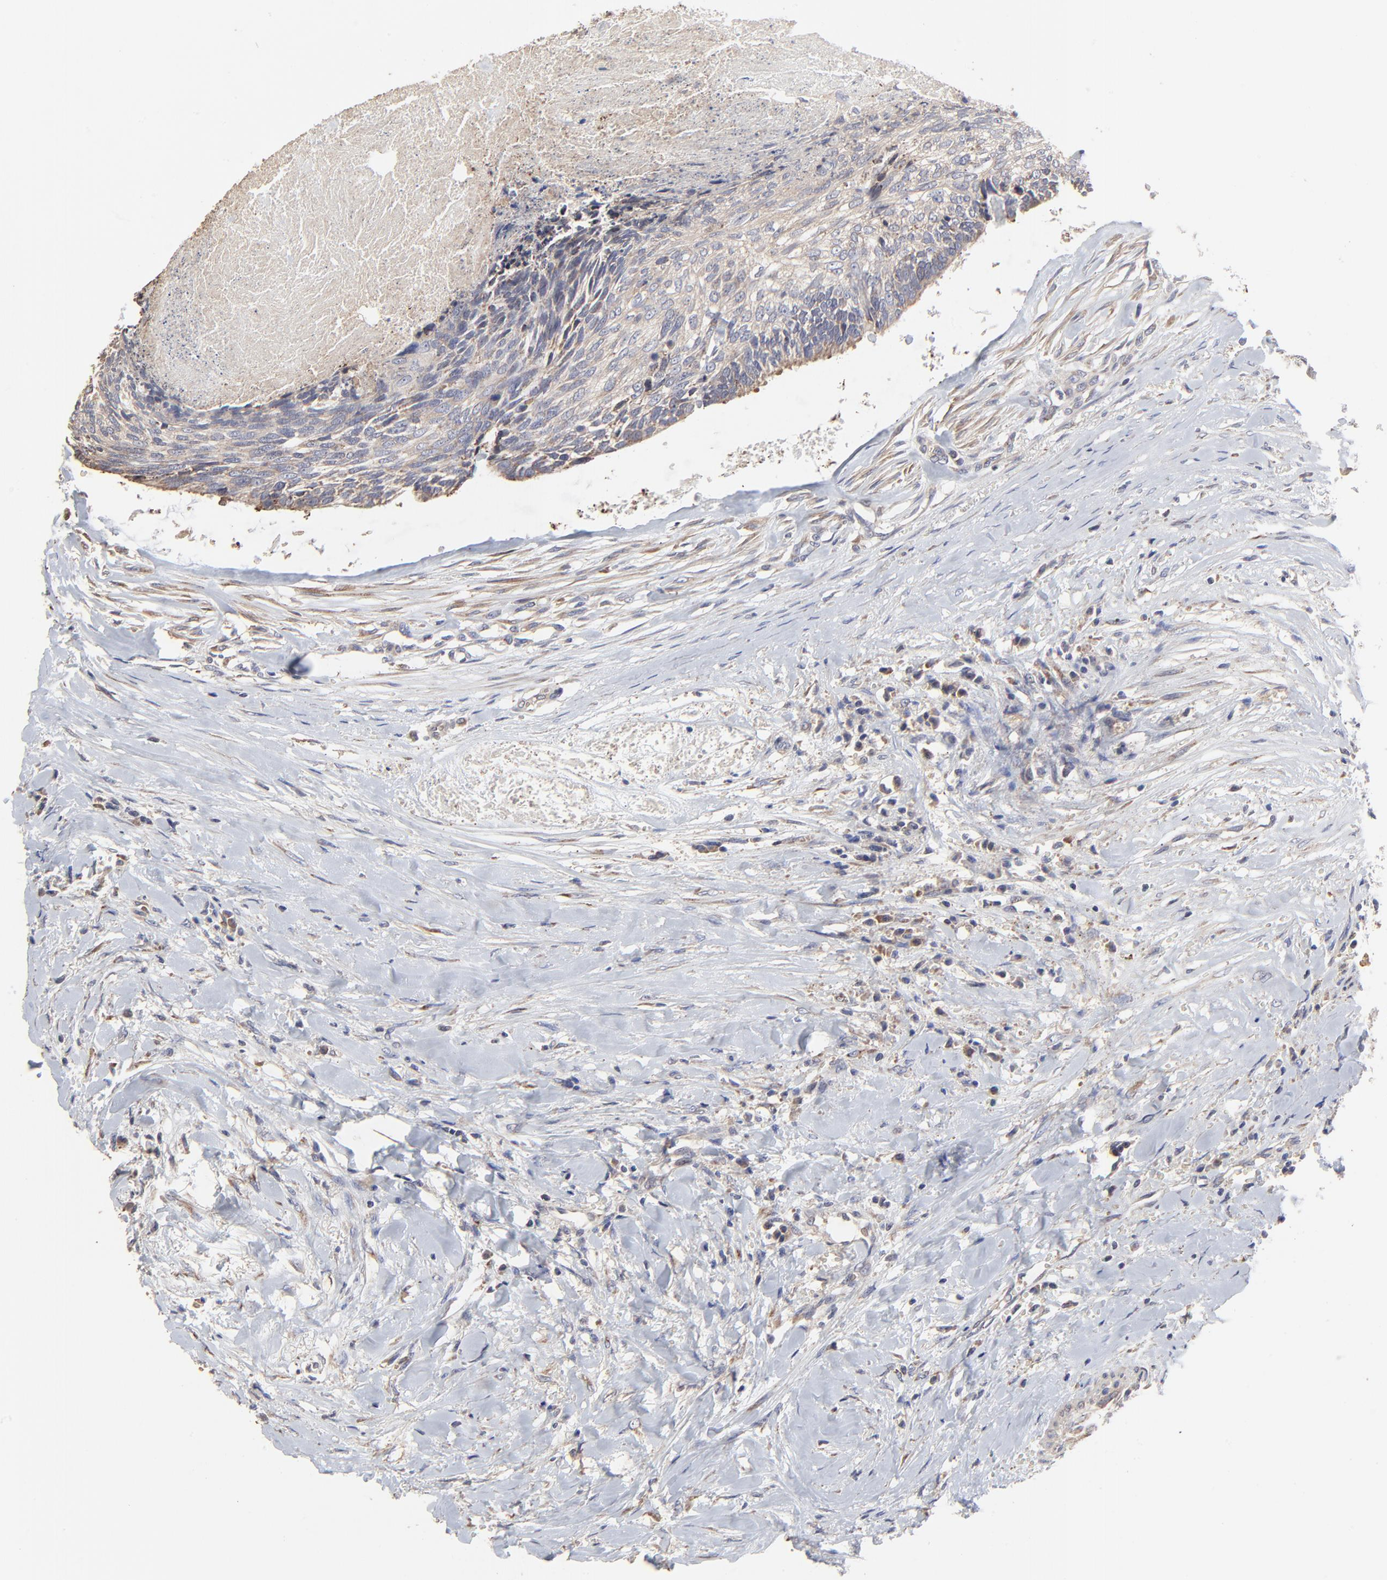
{"staining": {"intensity": "moderate", "quantity": "25%-75%", "location": "cytoplasmic/membranous"}, "tissue": "head and neck cancer", "cell_type": "Tumor cells", "image_type": "cancer", "snomed": [{"axis": "morphology", "description": "Squamous cell carcinoma, NOS"}, {"axis": "topography", "description": "Salivary gland"}, {"axis": "topography", "description": "Head-Neck"}], "caption": "Moderate cytoplasmic/membranous protein positivity is identified in approximately 25%-75% of tumor cells in squamous cell carcinoma (head and neck).", "gene": "ELP2", "patient": {"sex": "male", "age": 70}}